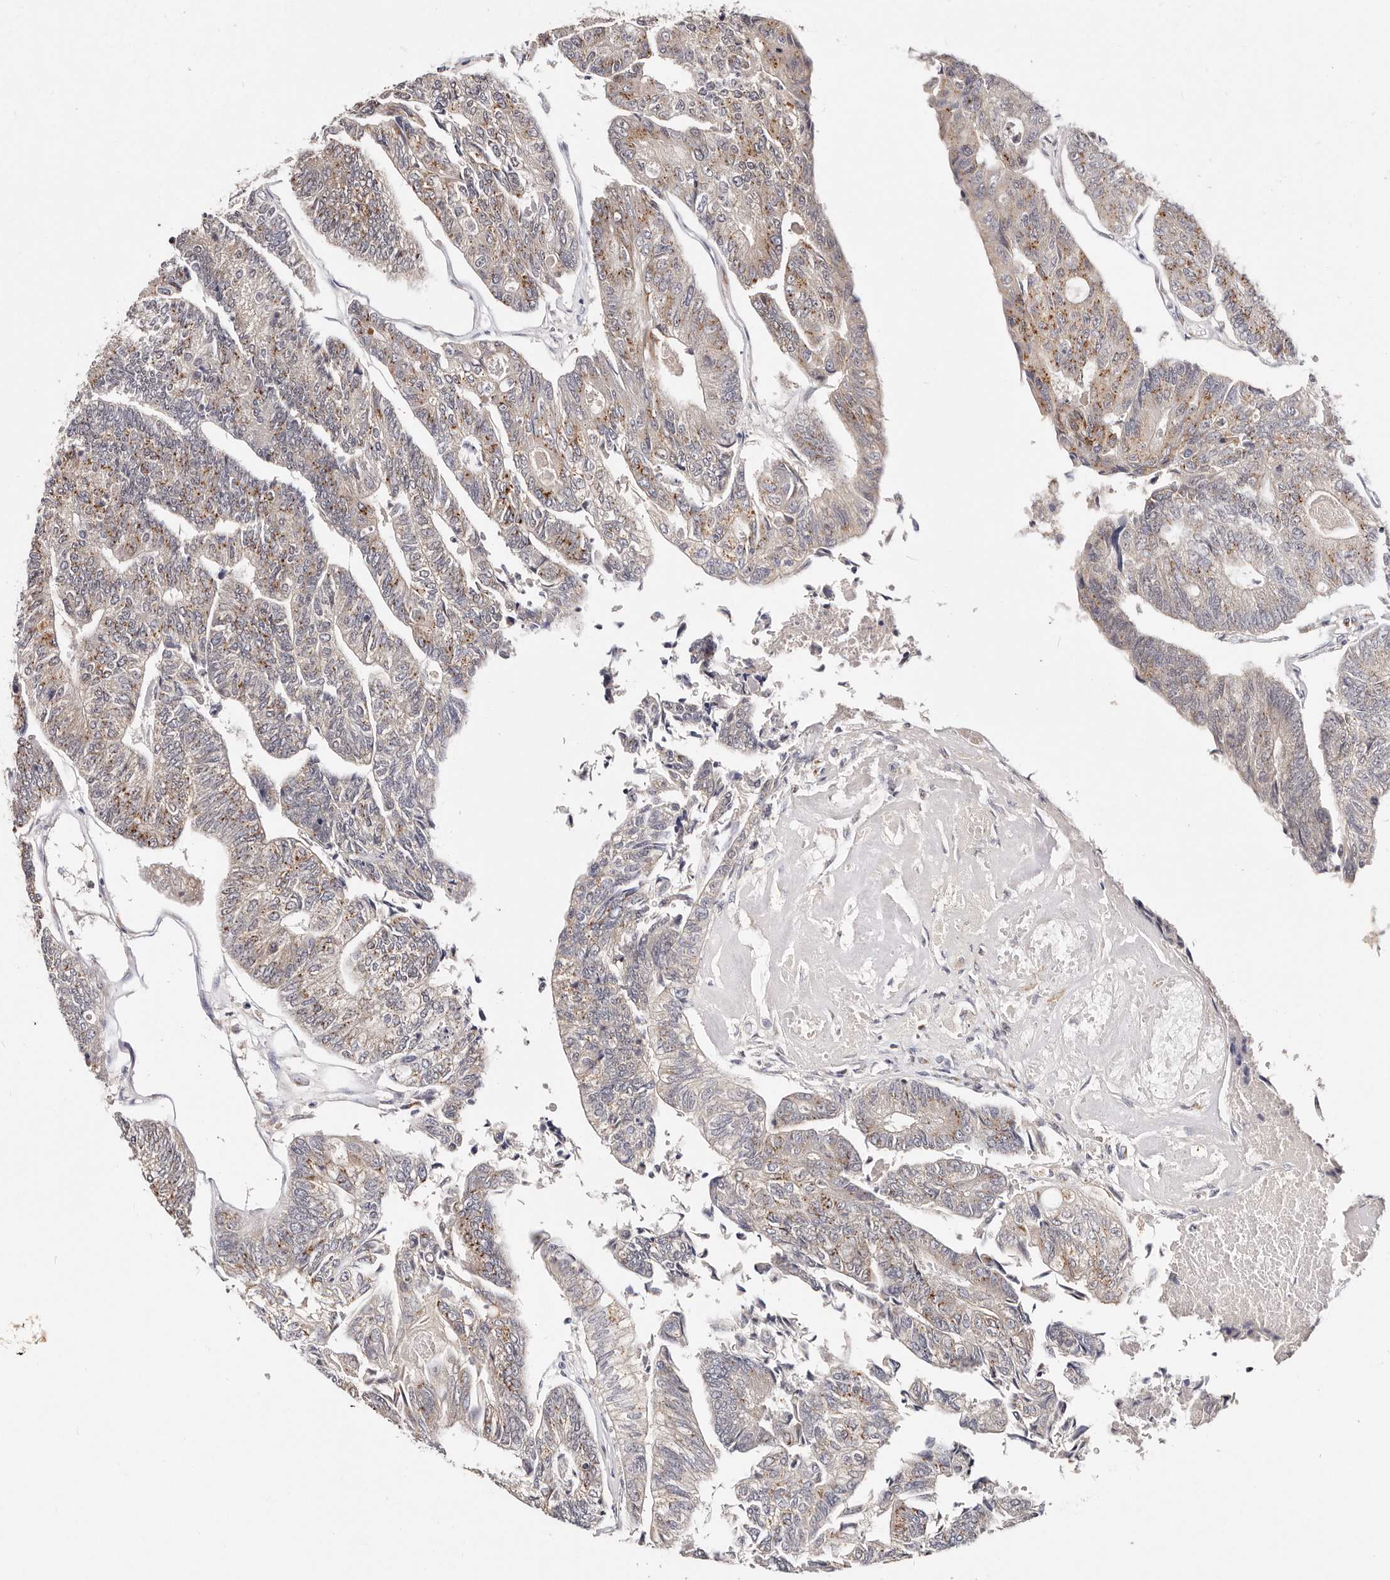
{"staining": {"intensity": "moderate", "quantity": ">75%", "location": "cytoplasmic/membranous"}, "tissue": "colorectal cancer", "cell_type": "Tumor cells", "image_type": "cancer", "snomed": [{"axis": "morphology", "description": "Adenocarcinoma, NOS"}, {"axis": "topography", "description": "Colon"}], "caption": "This histopathology image reveals immunohistochemistry (IHC) staining of colorectal cancer (adenocarcinoma), with medium moderate cytoplasmic/membranous staining in about >75% of tumor cells.", "gene": "VIPAS39", "patient": {"sex": "female", "age": 67}}